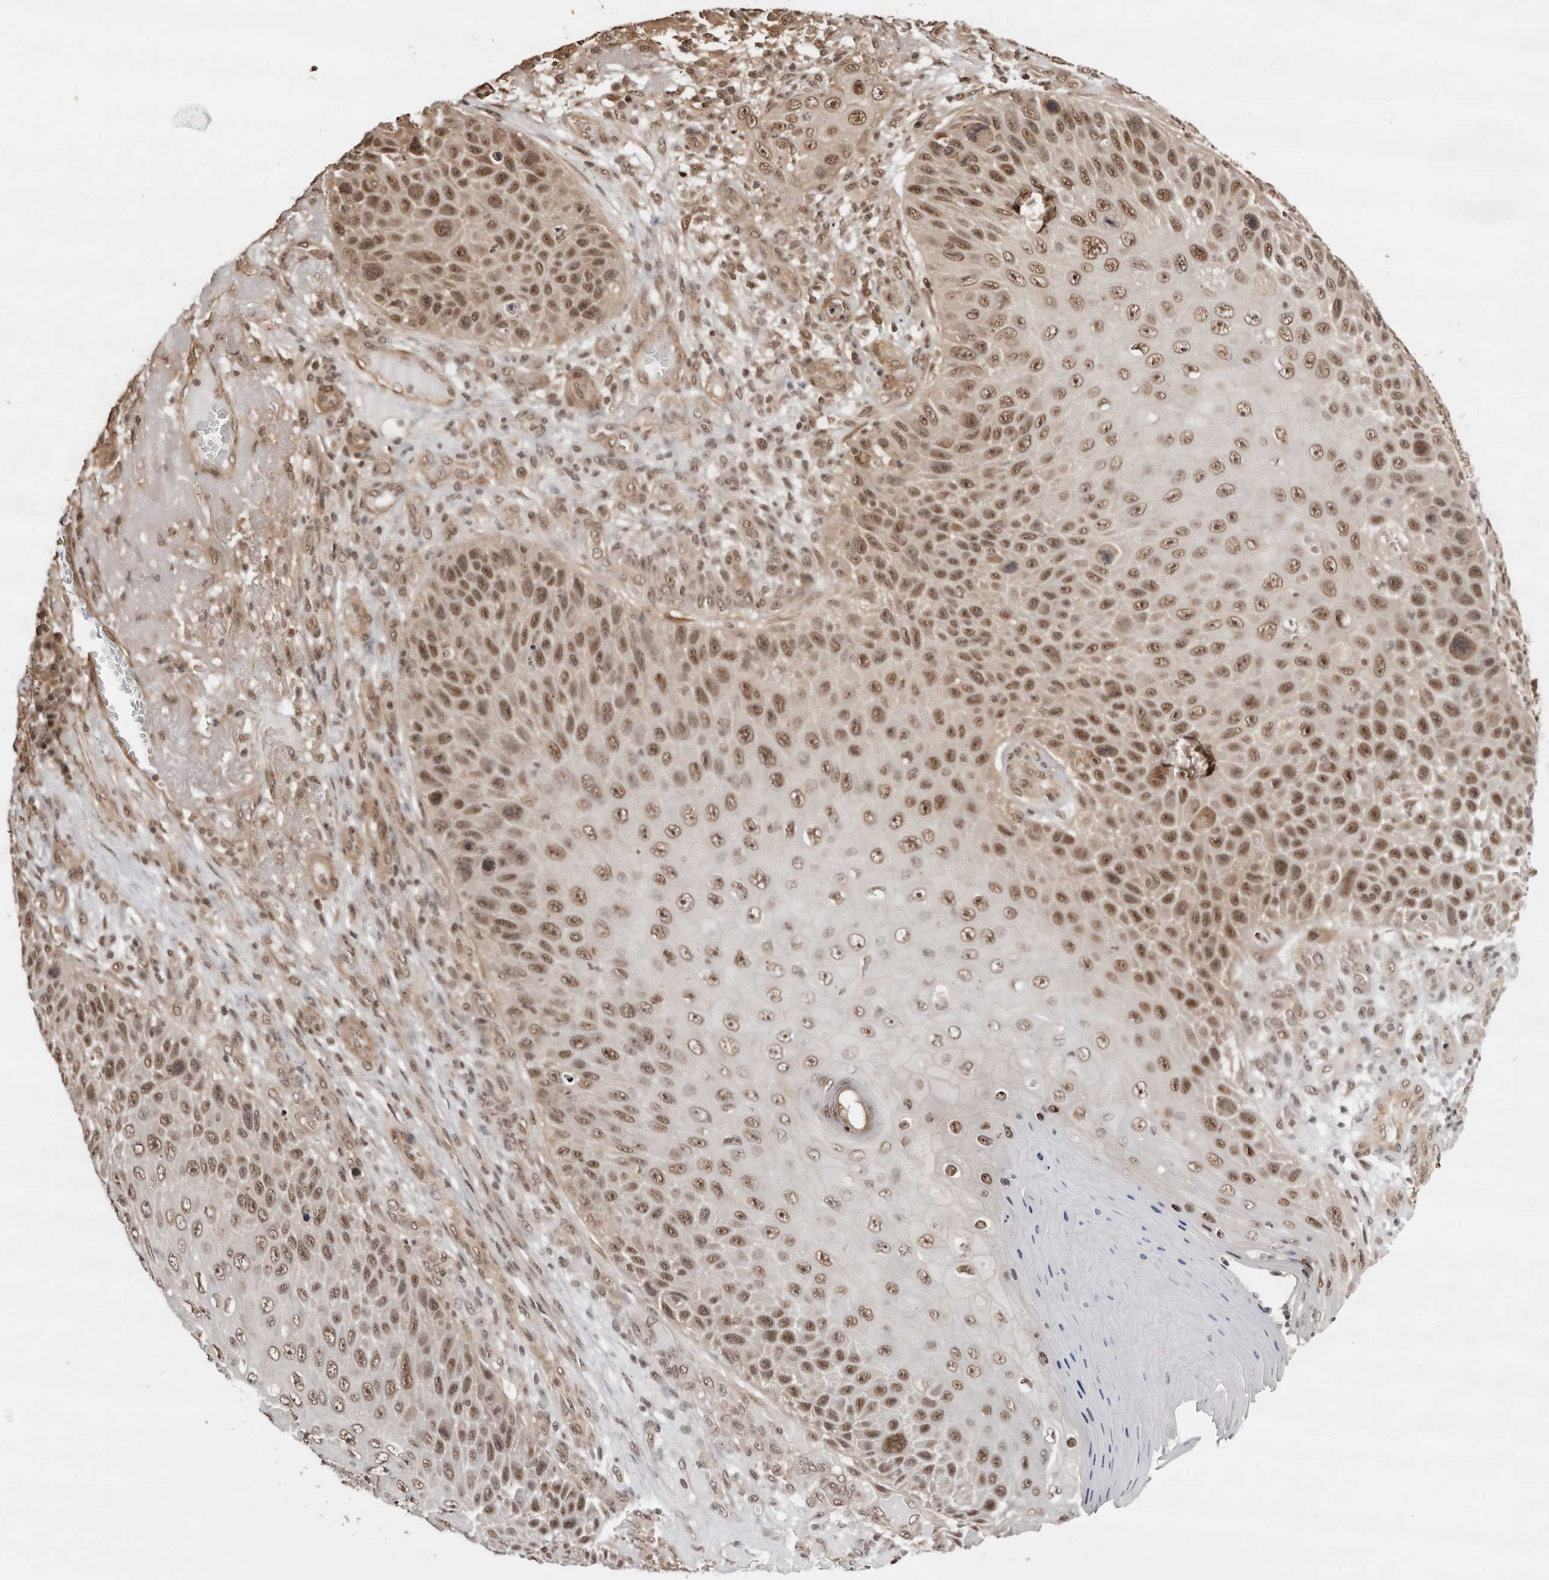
{"staining": {"intensity": "moderate", "quantity": "25%-75%", "location": "nuclear"}, "tissue": "skin cancer", "cell_type": "Tumor cells", "image_type": "cancer", "snomed": [{"axis": "morphology", "description": "Squamous cell carcinoma, NOS"}, {"axis": "topography", "description": "Skin"}], "caption": "Moderate nuclear expression is seen in about 25%-75% of tumor cells in skin cancer (squamous cell carcinoma).", "gene": "SDE2", "patient": {"sex": "female", "age": 88}}